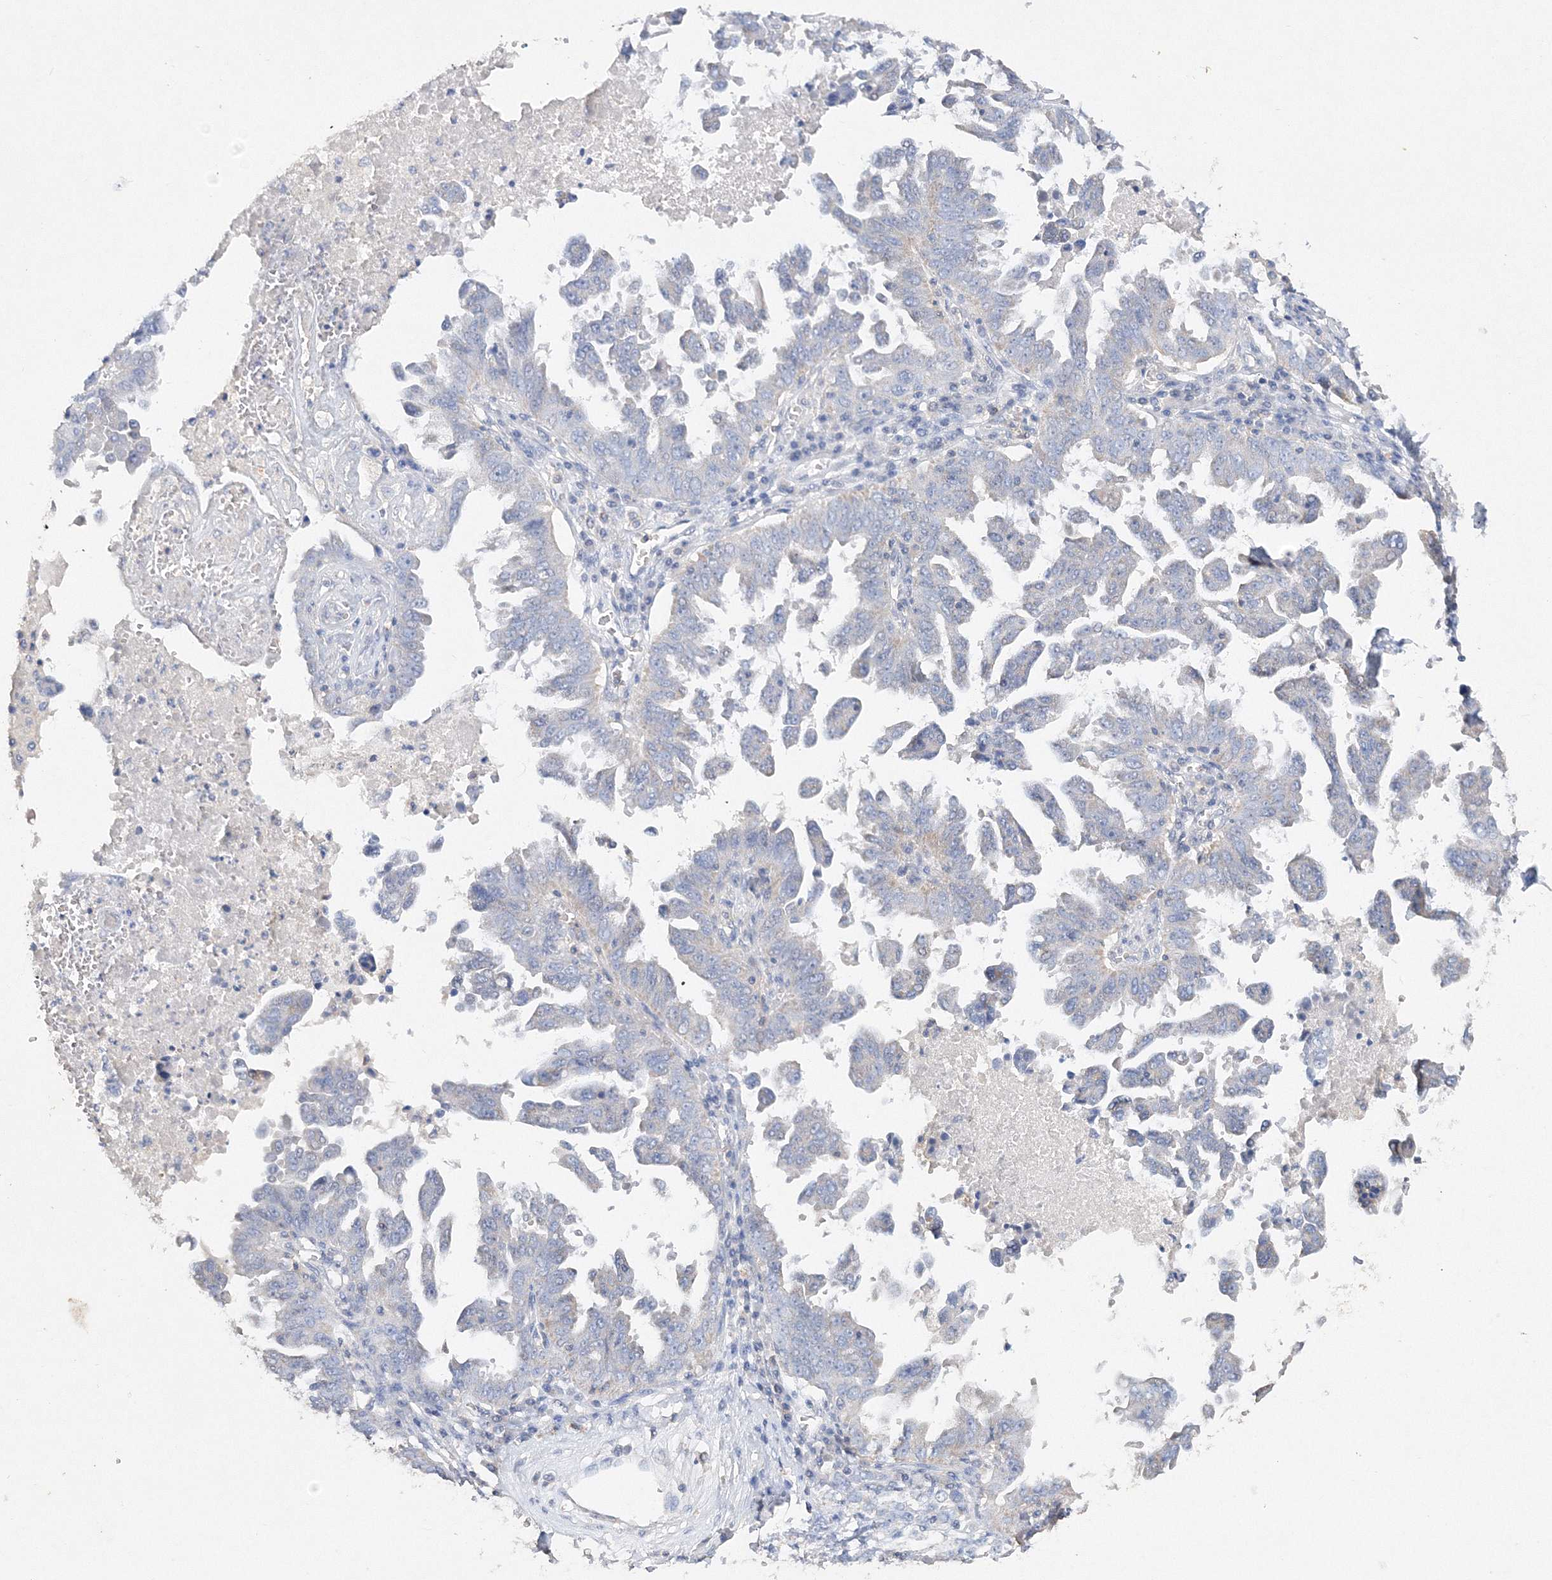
{"staining": {"intensity": "negative", "quantity": "none", "location": "none"}, "tissue": "ovarian cancer", "cell_type": "Tumor cells", "image_type": "cancer", "snomed": [{"axis": "morphology", "description": "Carcinoma, endometroid"}, {"axis": "topography", "description": "Ovary"}], "caption": "A photomicrograph of ovarian endometroid carcinoma stained for a protein exhibits no brown staining in tumor cells.", "gene": "GLS", "patient": {"sex": "female", "age": 62}}